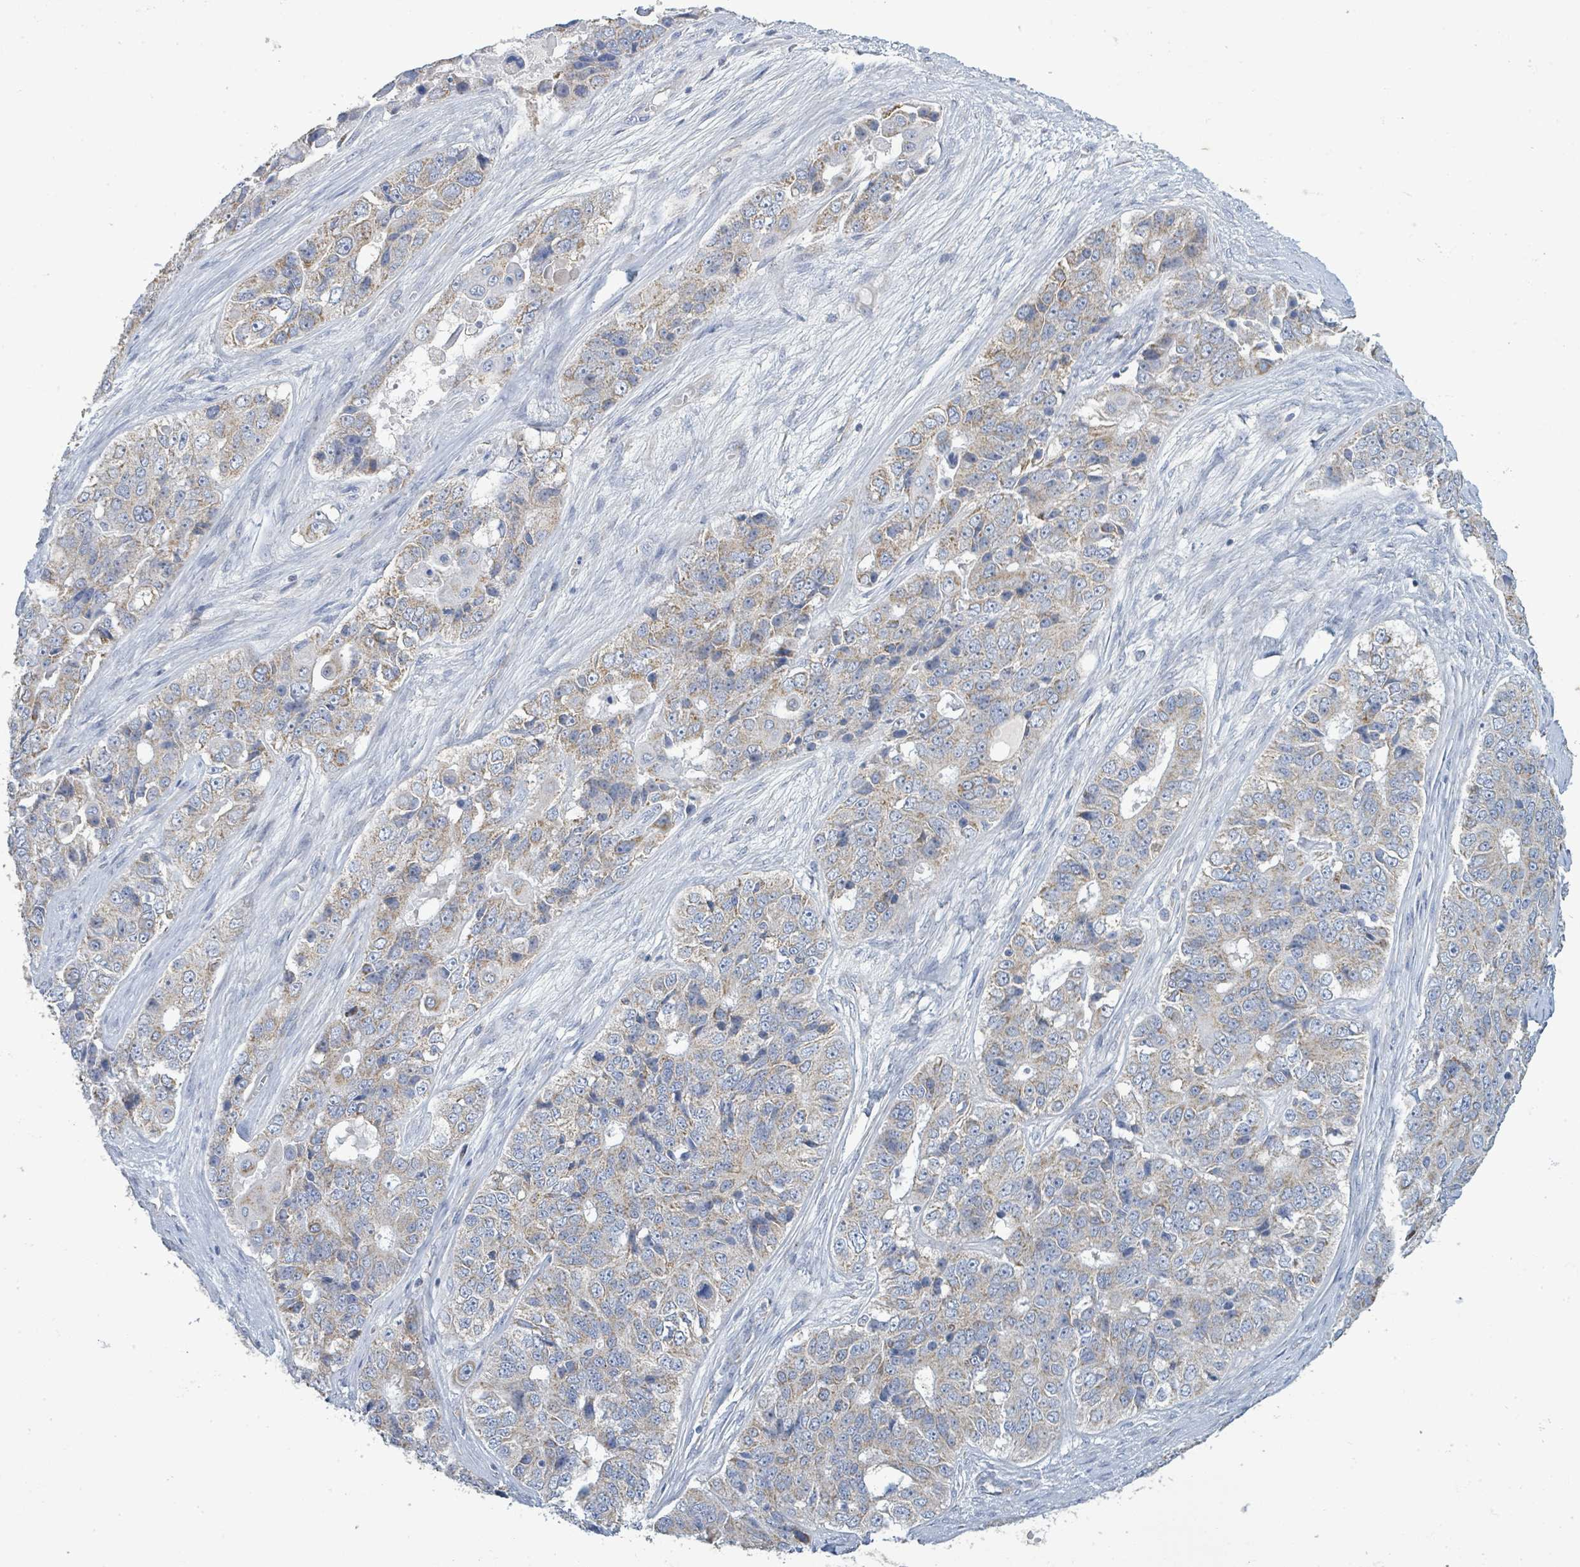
{"staining": {"intensity": "weak", "quantity": "25%-75%", "location": "cytoplasmic/membranous"}, "tissue": "ovarian cancer", "cell_type": "Tumor cells", "image_type": "cancer", "snomed": [{"axis": "morphology", "description": "Carcinoma, endometroid"}, {"axis": "topography", "description": "Ovary"}], "caption": "Approximately 25%-75% of tumor cells in human endometroid carcinoma (ovarian) display weak cytoplasmic/membranous protein staining as visualized by brown immunohistochemical staining.", "gene": "ALG12", "patient": {"sex": "female", "age": 51}}